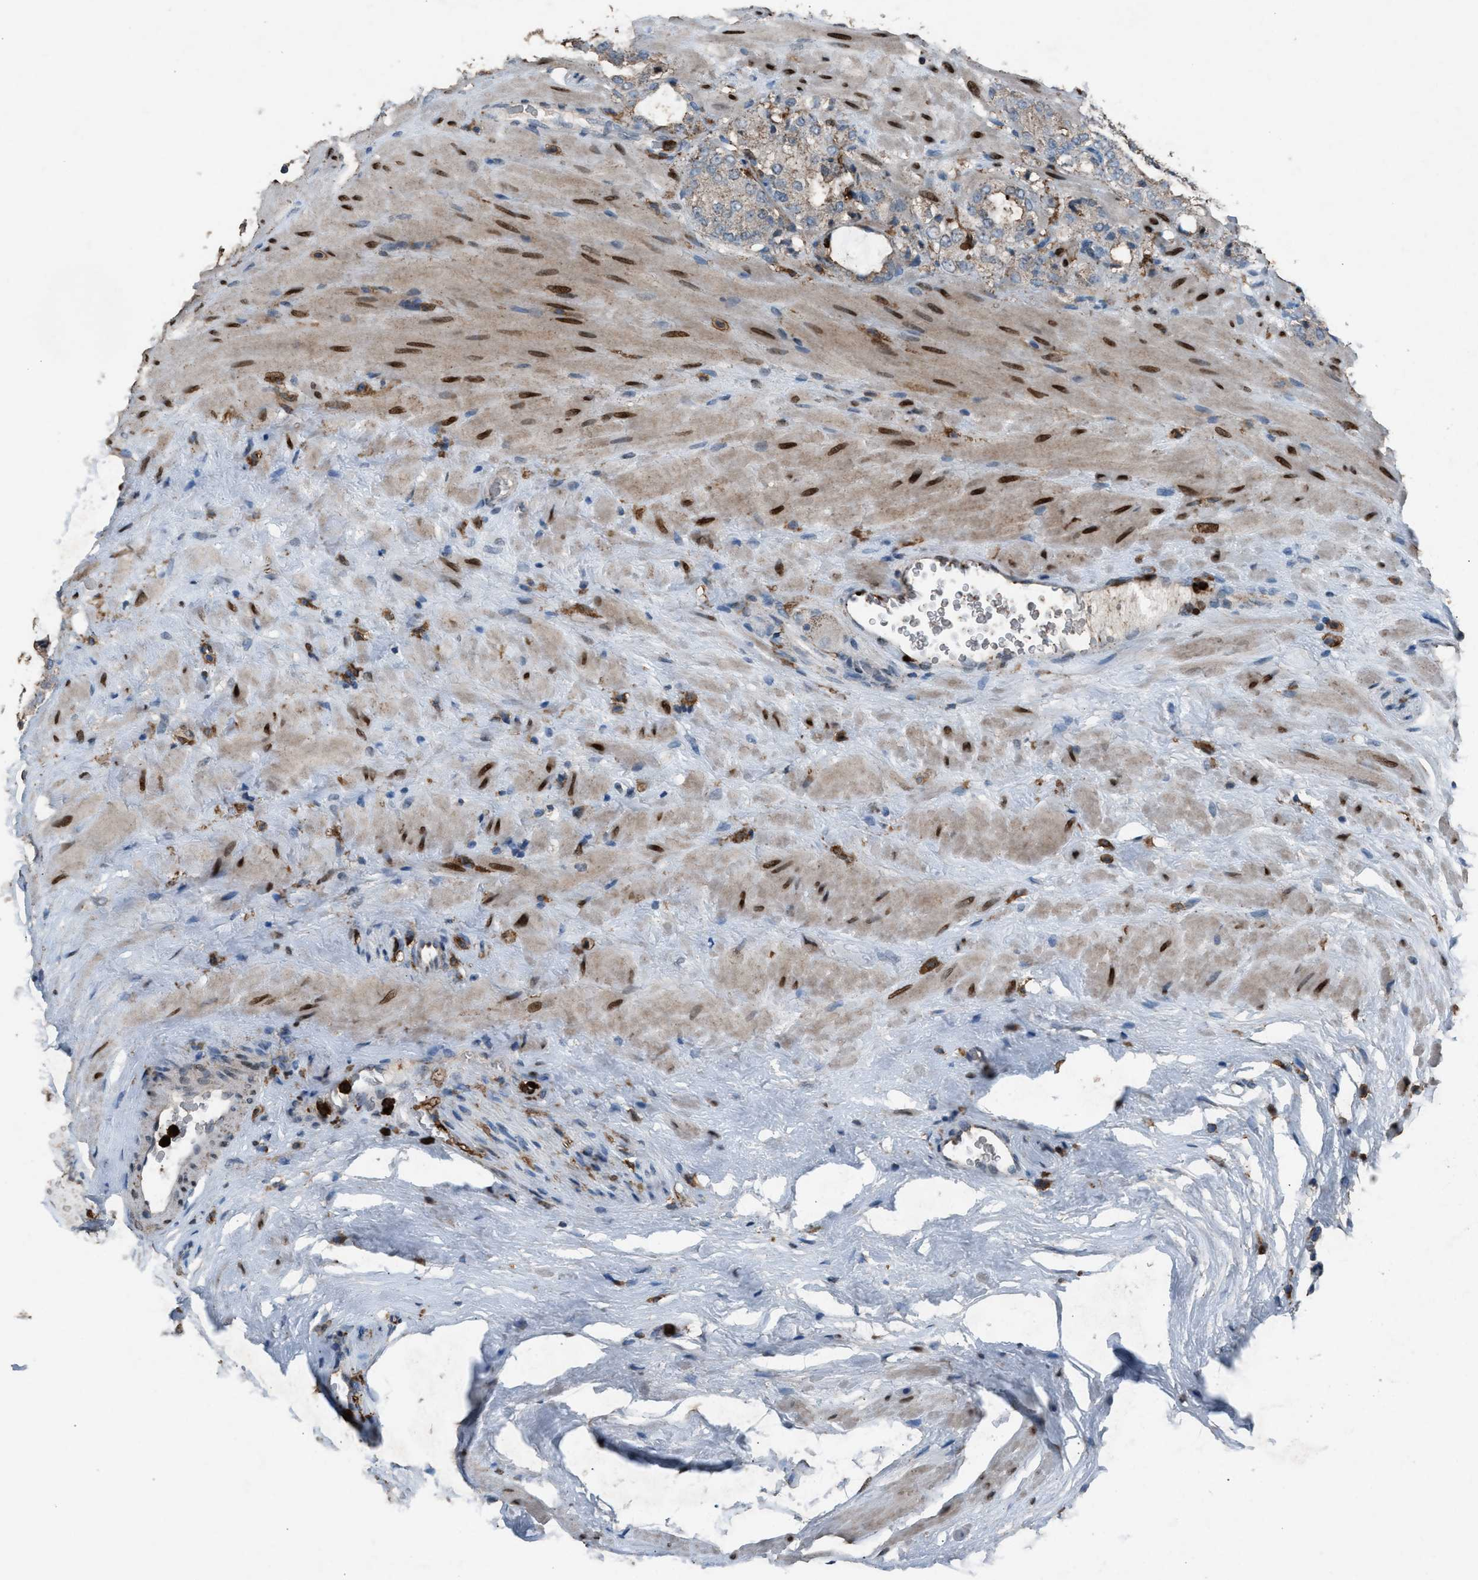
{"staining": {"intensity": "weak", "quantity": "<25%", "location": "cytoplasmic/membranous"}, "tissue": "prostate cancer", "cell_type": "Tumor cells", "image_type": "cancer", "snomed": [{"axis": "morphology", "description": "Adenocarcinoma, High grade"}, {"axis": "topography", "description": "Prostate"}], "caption": "Immunohistochemical staining of high-grade adenocarcinoma (prostate) displays no significant expression in tumor cells.", "gene": "FCER1G", "patient": {"sex": "male", "age": 64}}